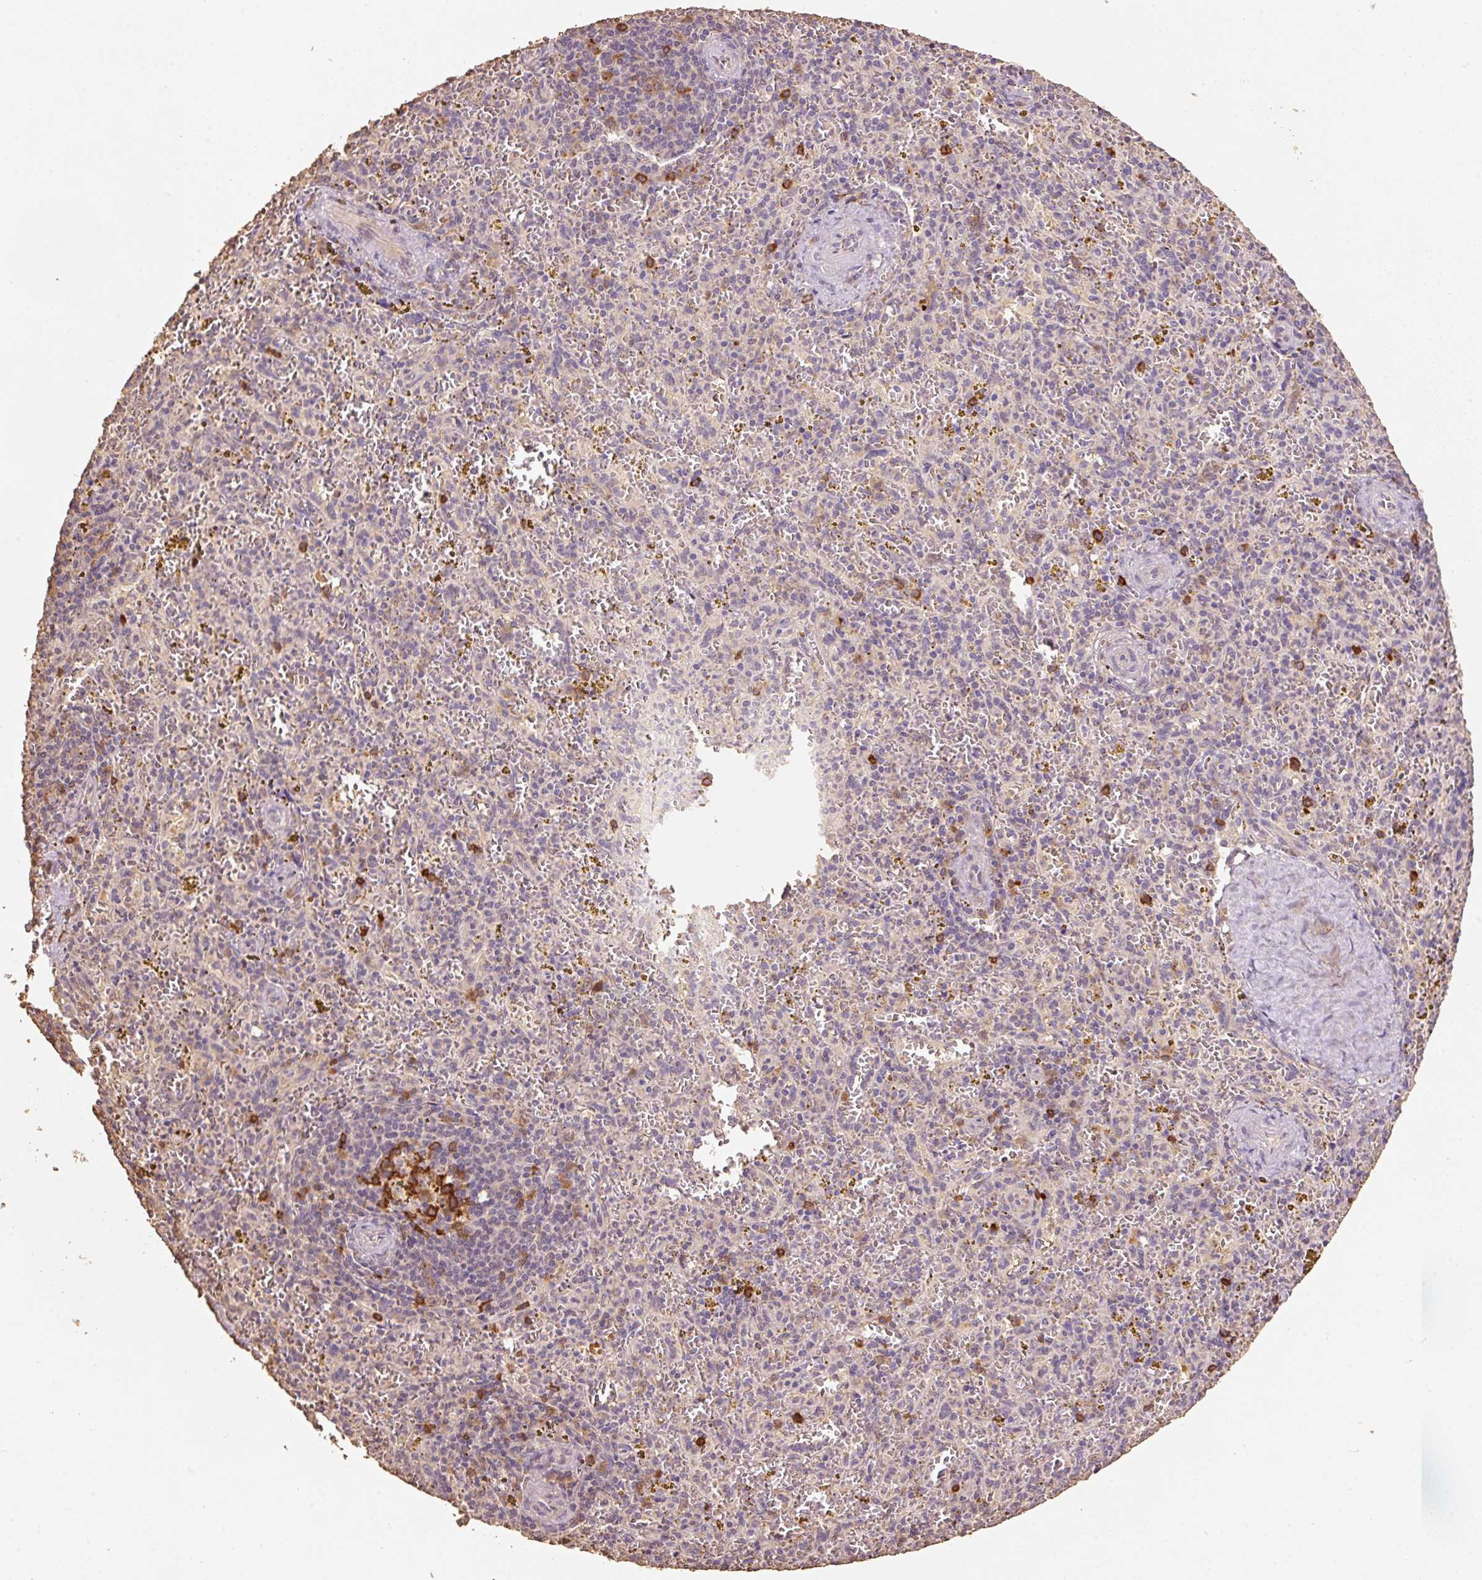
{"staining": {"intensity": "weak", "quantity": "<25%", "location": "cytoplasmic/membranous"}, "tissue": "spleen", "cell_type": "Cells in red pulp", "image_type": "normal", "snomed": [{"axis": "morphology", "description": "Normal tissue, NOS"}, {"axis": "topography", "description": "Spleen"}], "caption": "Immunohistochemistry (IHC) photomicrograph of unremarkable spleen stained for a protein (brown), which displays no staining in cells in red pulp.", "gene": "HERC2", "patient": {"sex": "male", "age": 57}}